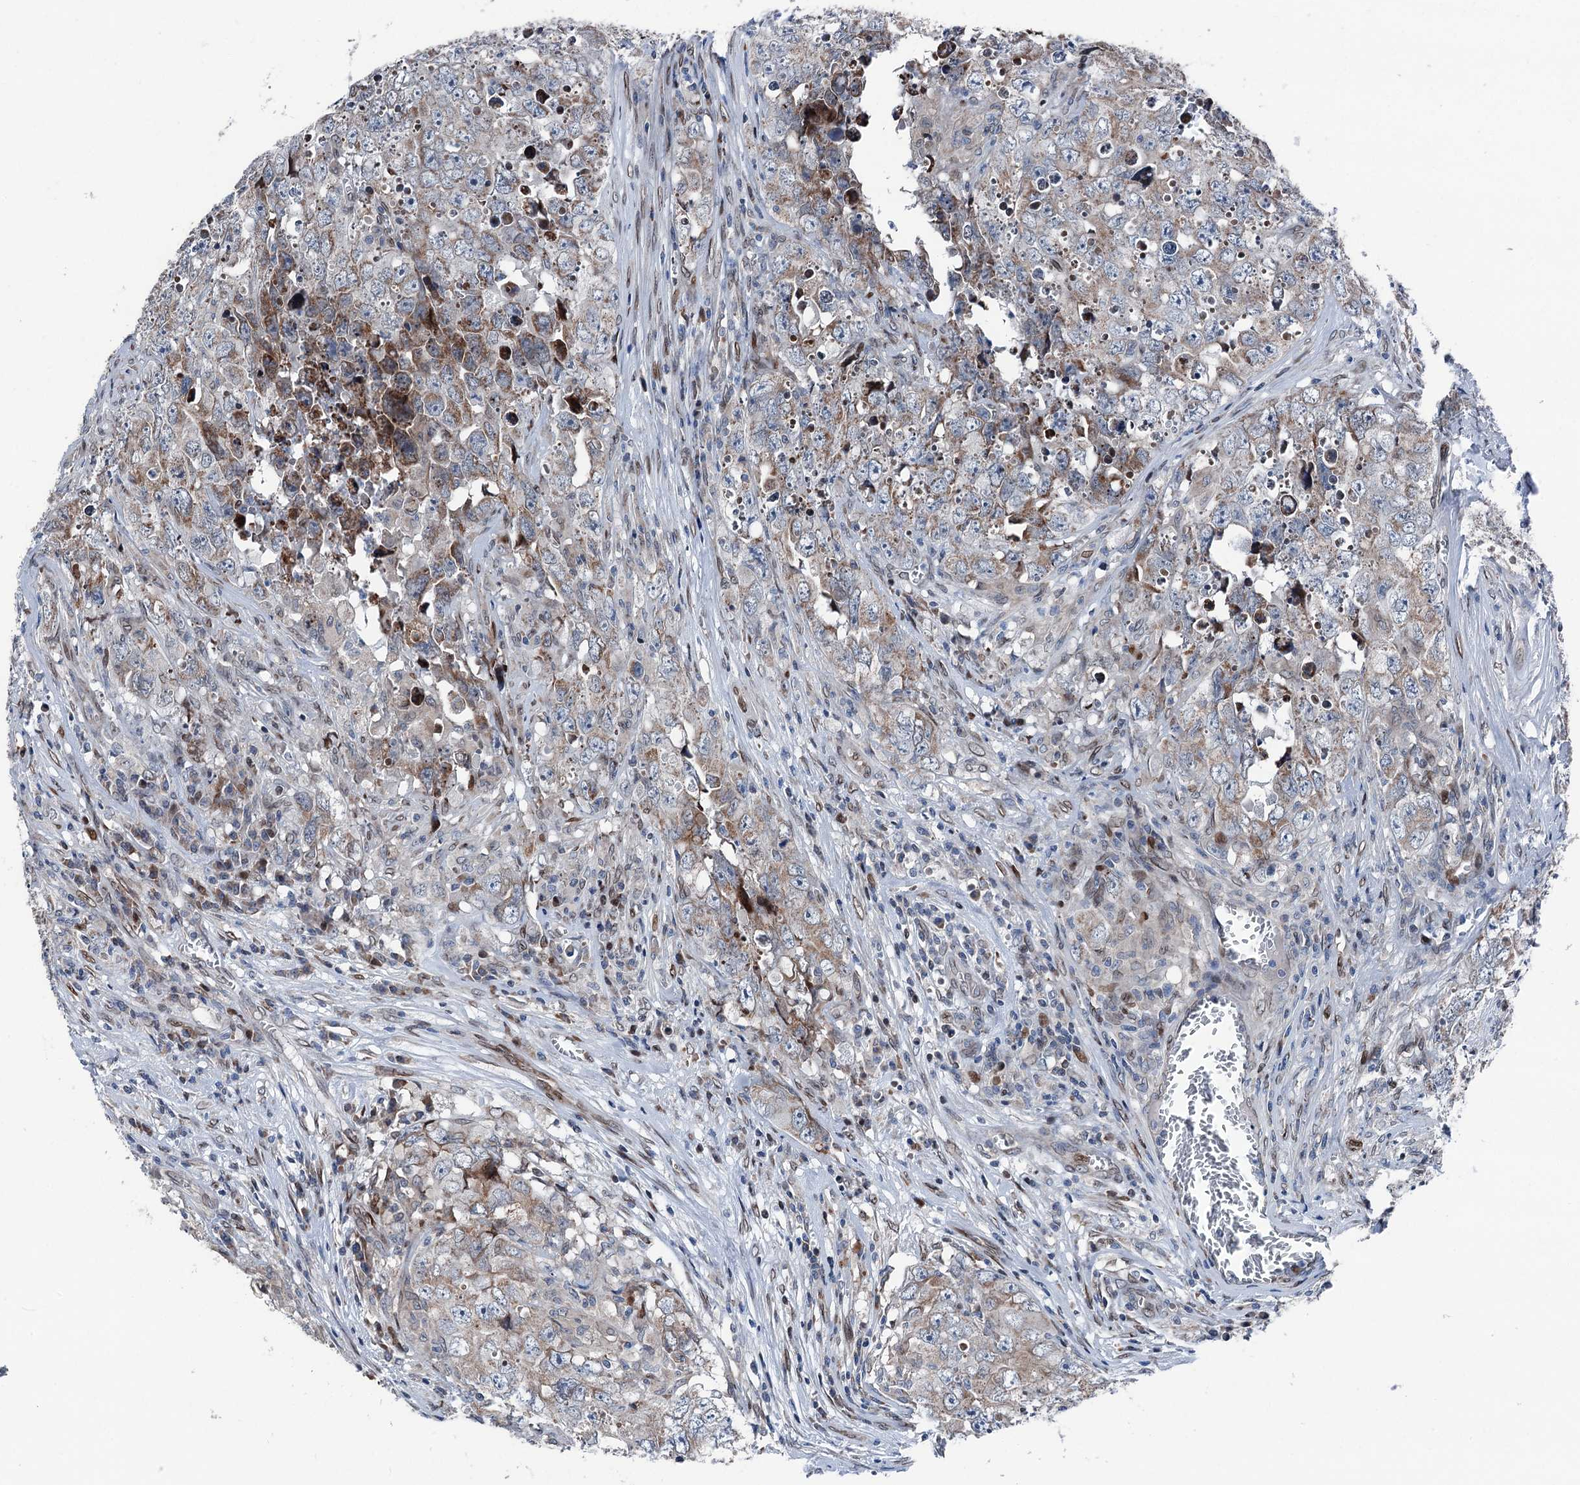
{"staining": {"intensity": "weak", "quantity": ">75%", "location": "cytoplasmic/membranous"}, "tissue": "testis cancer", "cell_type": "Tumor cells", "image_type": "cancer", "snomed": [{"axis": "morphology", "description": "Seminoma, NOS"}, {"axis": "morphology", "description": "Carcinoma, Embryonal, NOS"}, {"axis": "topography", "description": "Testis"}], "caption": "Testis cancer (seminoma) was stained to show a protein in brown. There is low levels of weak cytoplasmic/membranous expression in about >75% of tumor cells.", "gene": "MRPL14", "patient": {"sex": "male", "age": 43}}